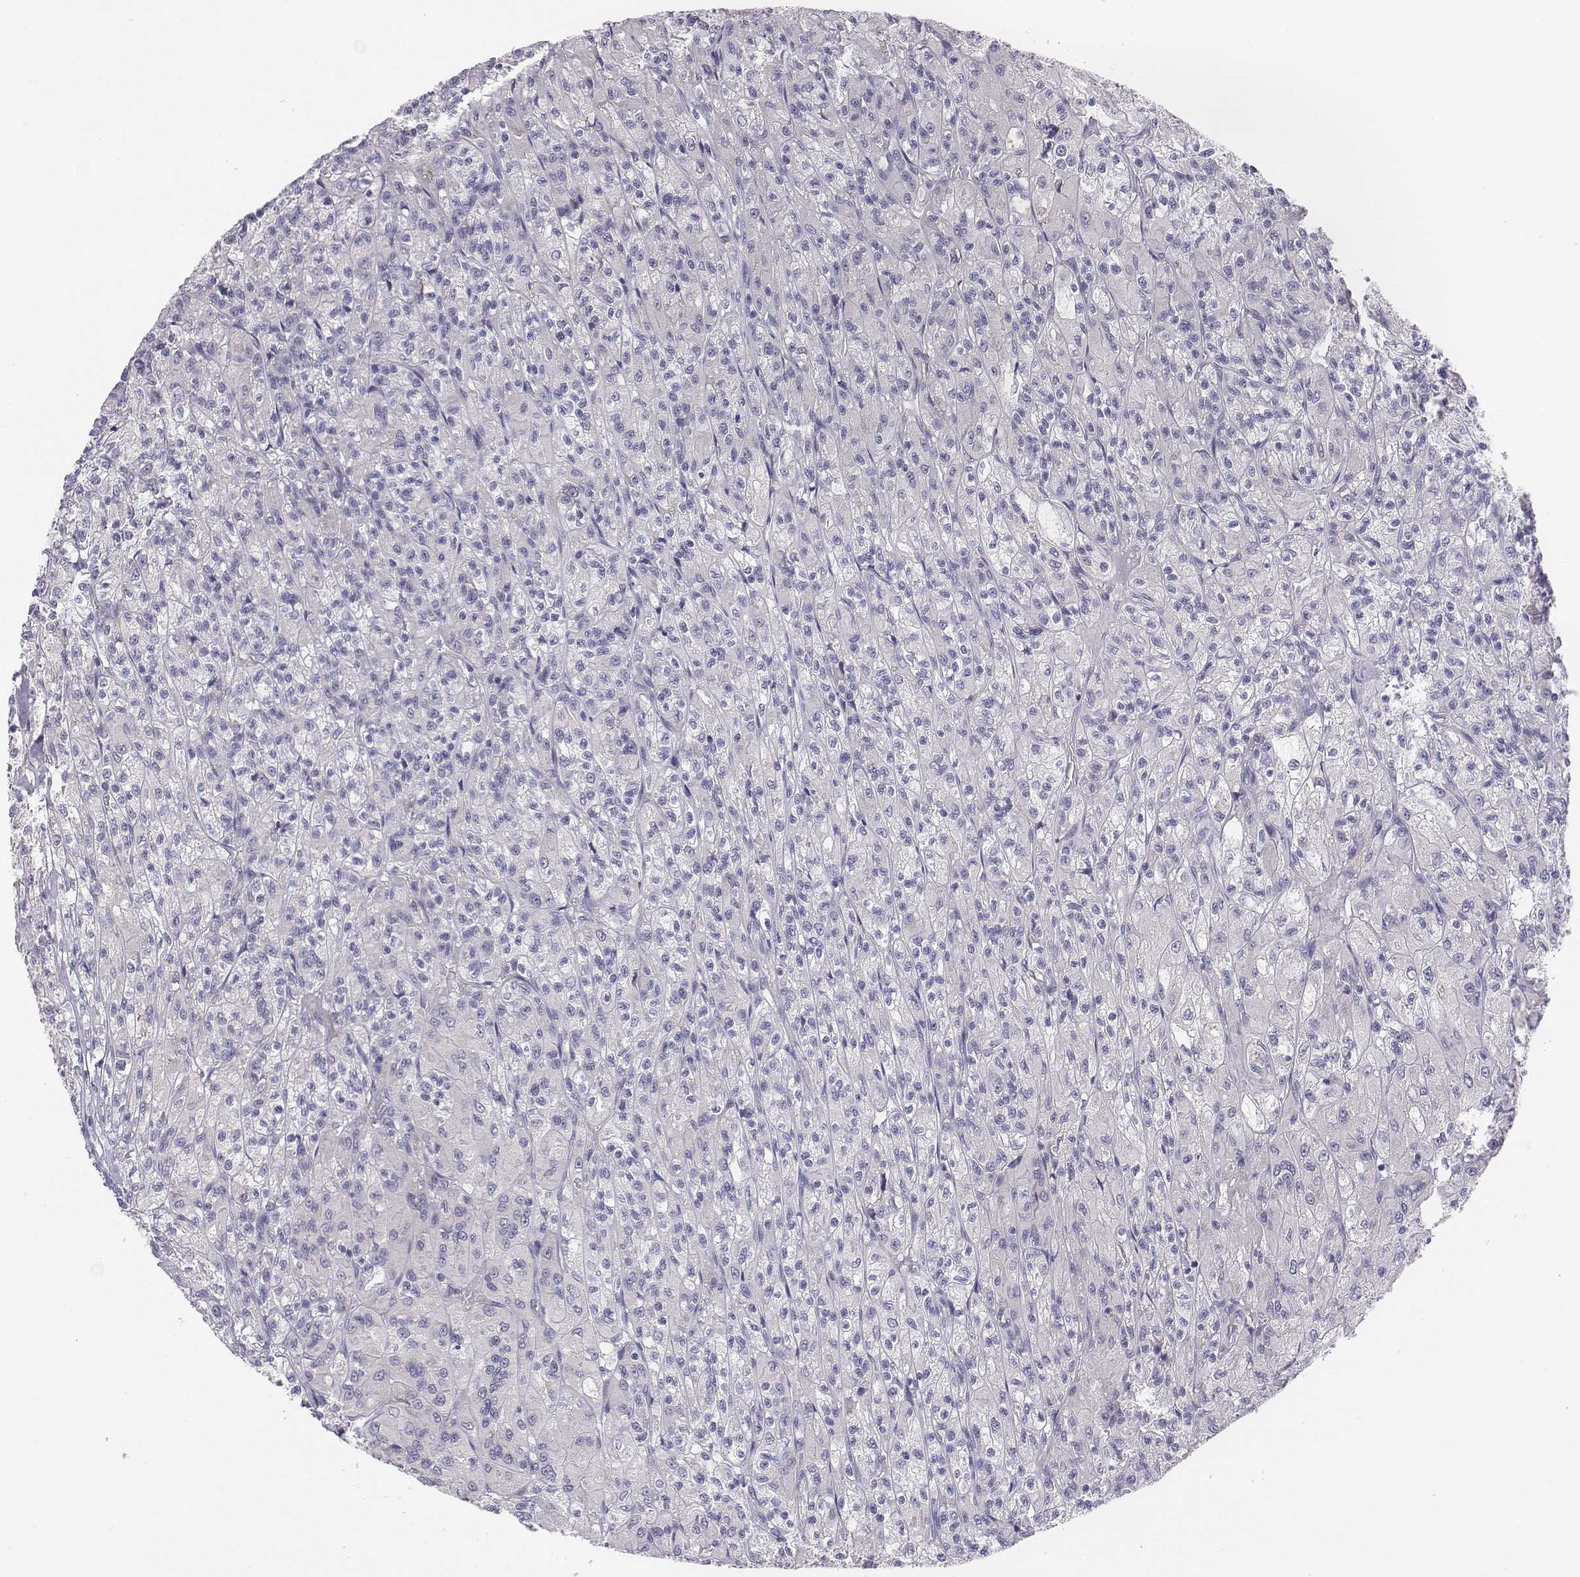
{"staining": {"intensity": "negative", "quantity": "none", "location": "none"}, "tissue": "renal cancer", "cell_type": "Tumor cells", "image_type": "cancer", "snomed": [{"axis": "morphology", "description": "Adenocarcinoma, NOS"}, {"axis": "topography", "description": "Kidney"}], "caption": "Immunohistochemical staining of renal cancer (adenocarcinoma) demonstrates no significant expression in tumor cells.", "gene": "CHST14", "patient": {"sex": "female", "age": 70}}